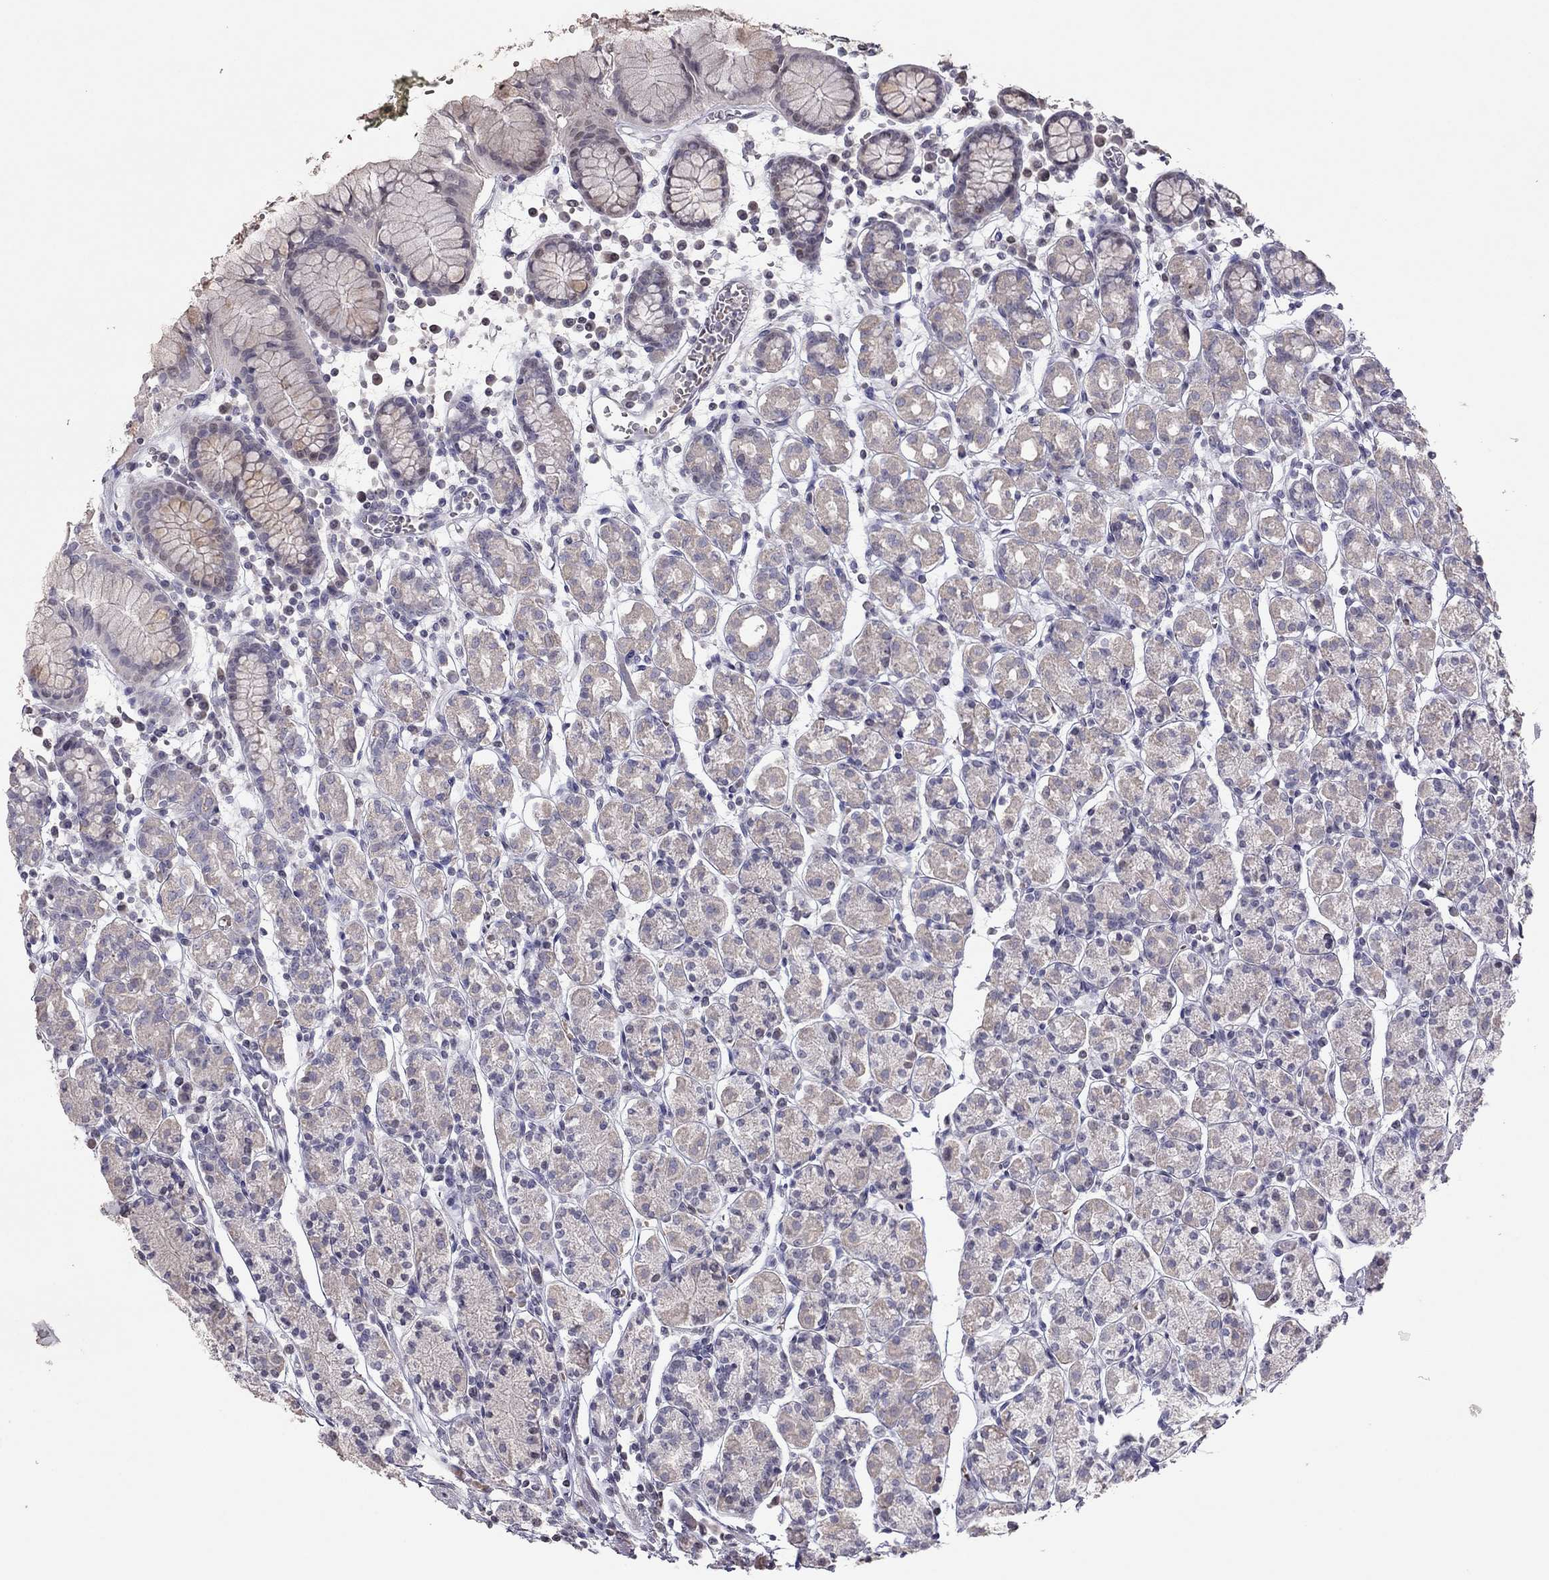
{"staining": {"intensity": "negative", "quantity": "none", "location": "none"}, "tissue": "stomach", "cell_type": "Glandular cells", "image_type": "normal", "snomed": [{"axis": "morphology", "description": "Normal tissue, NOS"}, {"axis": "topography", "description": "Stomach, upper"}, {"axis": "topography", "description": "Stomach"}], "caption": "Immunohistochemistry of benign human stomach exhibits no positivity in glandular cells.", "gene": "TSHB", "patient": {"sex": "male", "age": 62}}